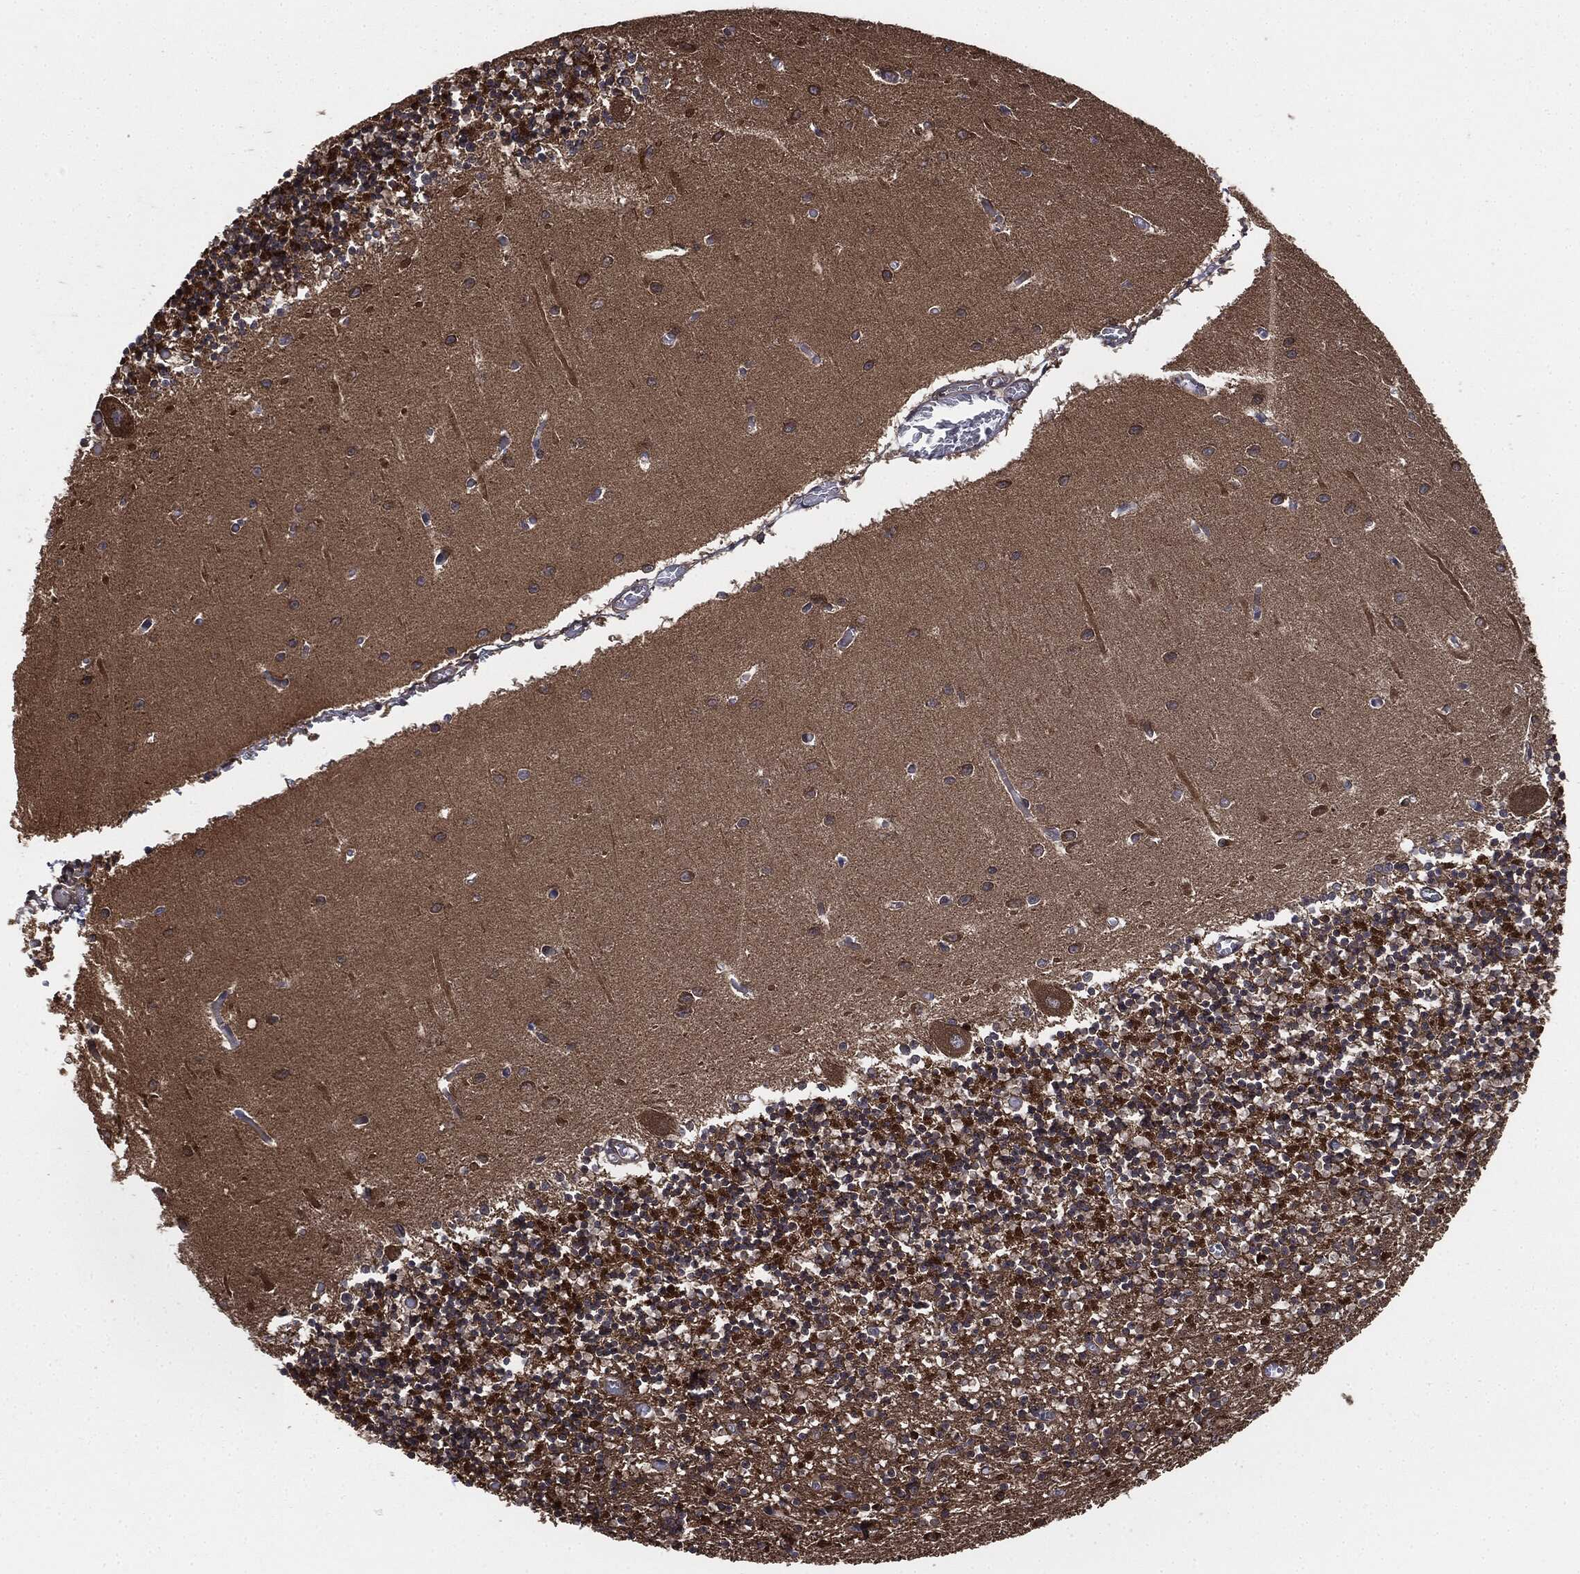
{"staining": {"intensity": "negative", "quantity": "none", "location": "none"}, "tissue": "cerebellum", "cell_type": "Cells in granular layer", "image_type": "normal", "snomed": [{"axis": "morphology", "description": "Normal tissue, NOS"}, {"axis": "topography", "description": "Cerebellum"}], "caption": "Immunohistochemistry of normal cerebellum reveals no staining in cells in granular layer.", "gene": "RAP1GDS1", "patient": {"sex": "female", "age": 64}}